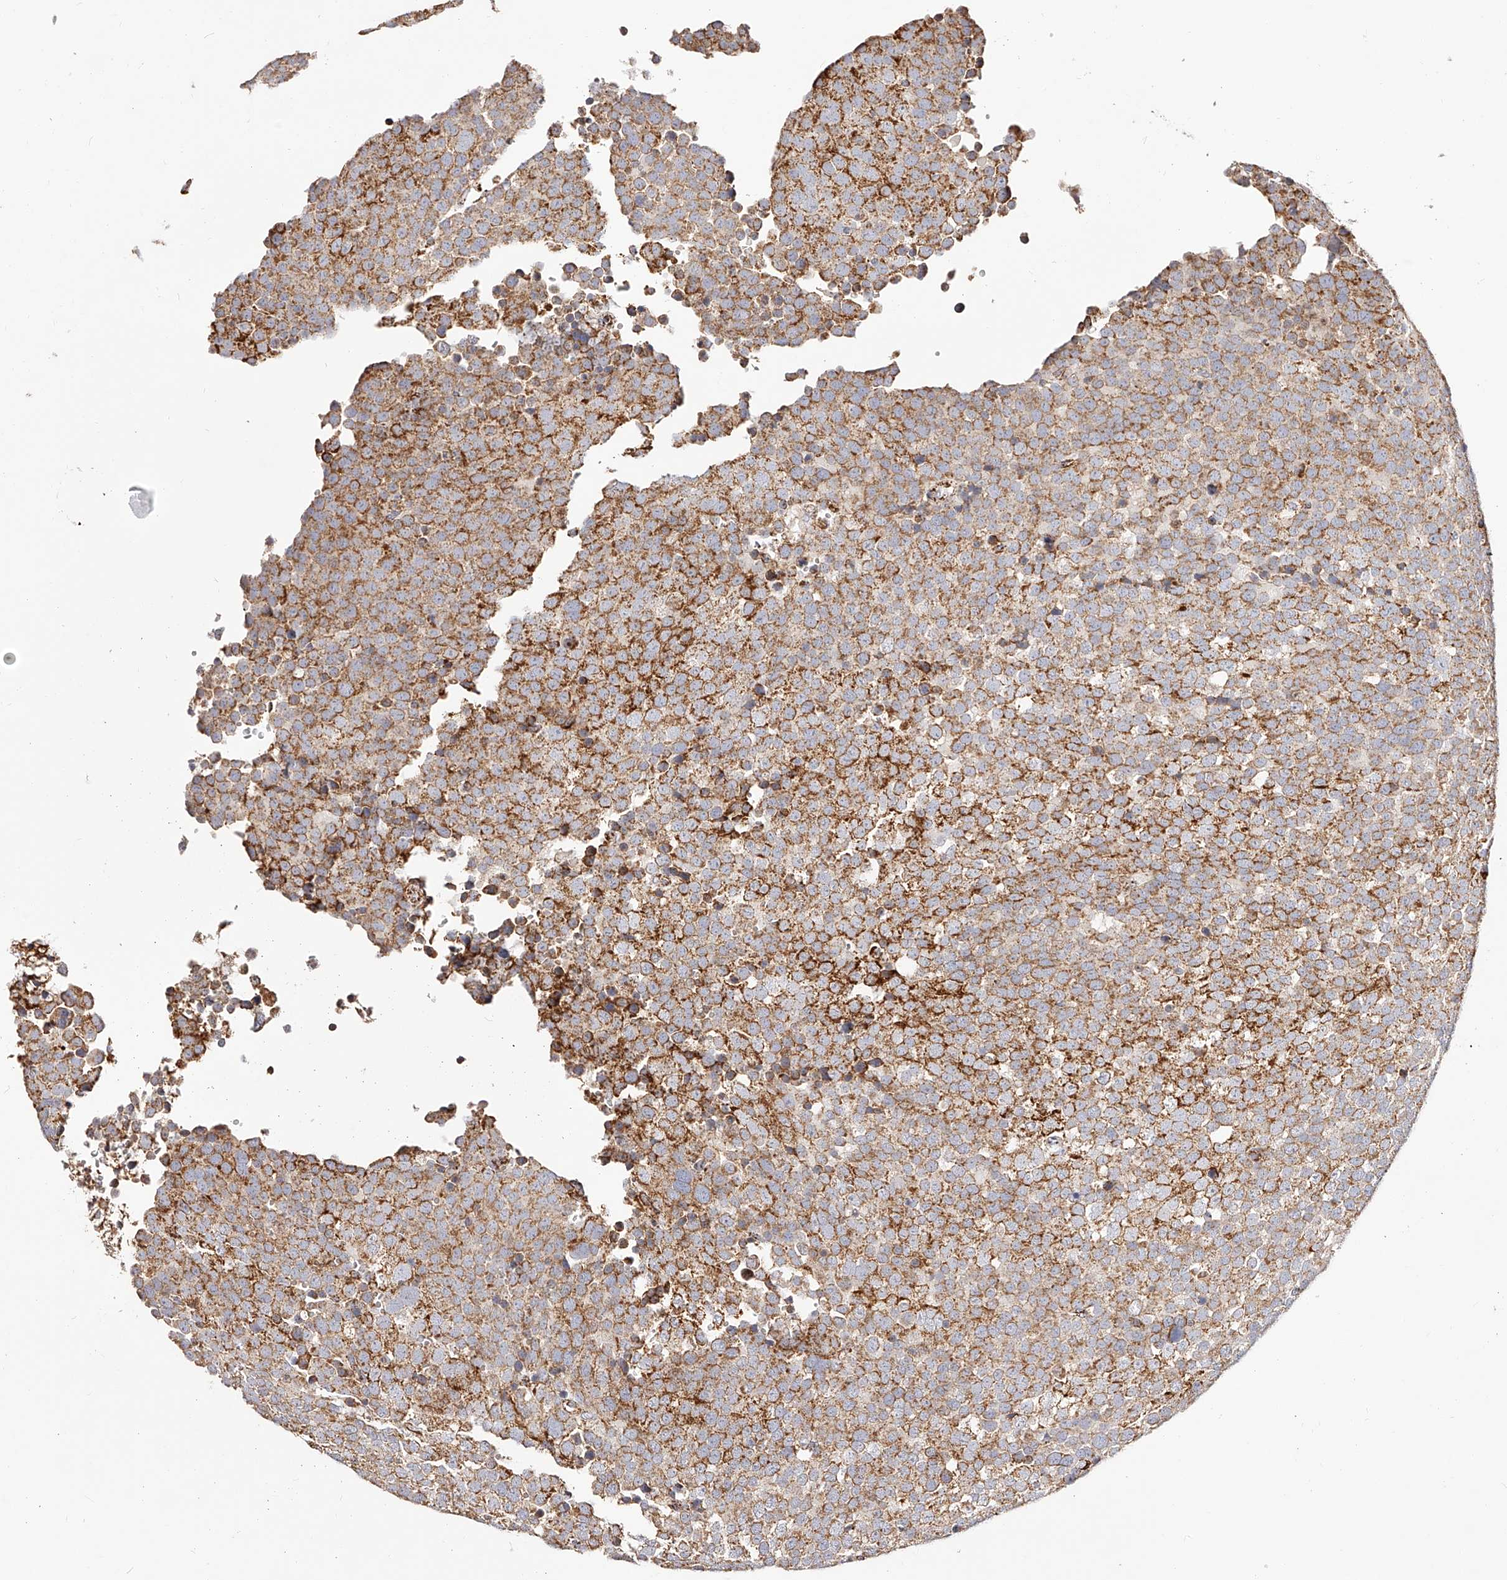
{"staining": {"intensity": "strong", "quantity": "<25%", "location": "cytoplasmic/membranous"}, "tissue": "testis cancer", "cell_type": "Tumor cells", "image_type": "cancer", "snomed": [{"axis": "morphology", "description": "Seminoma, NOS"}, {"axis": "topography", "description": "Testis"}], "caption": "Approximately <25% of tumor cells in testis cancer (seminoma) reveal strong cytoplasmic/membranous protein staining as visualized by brown immunohistochemical staining.", "gene": "NDUFV3", "patient": {"sex": "male", "age": 71}}